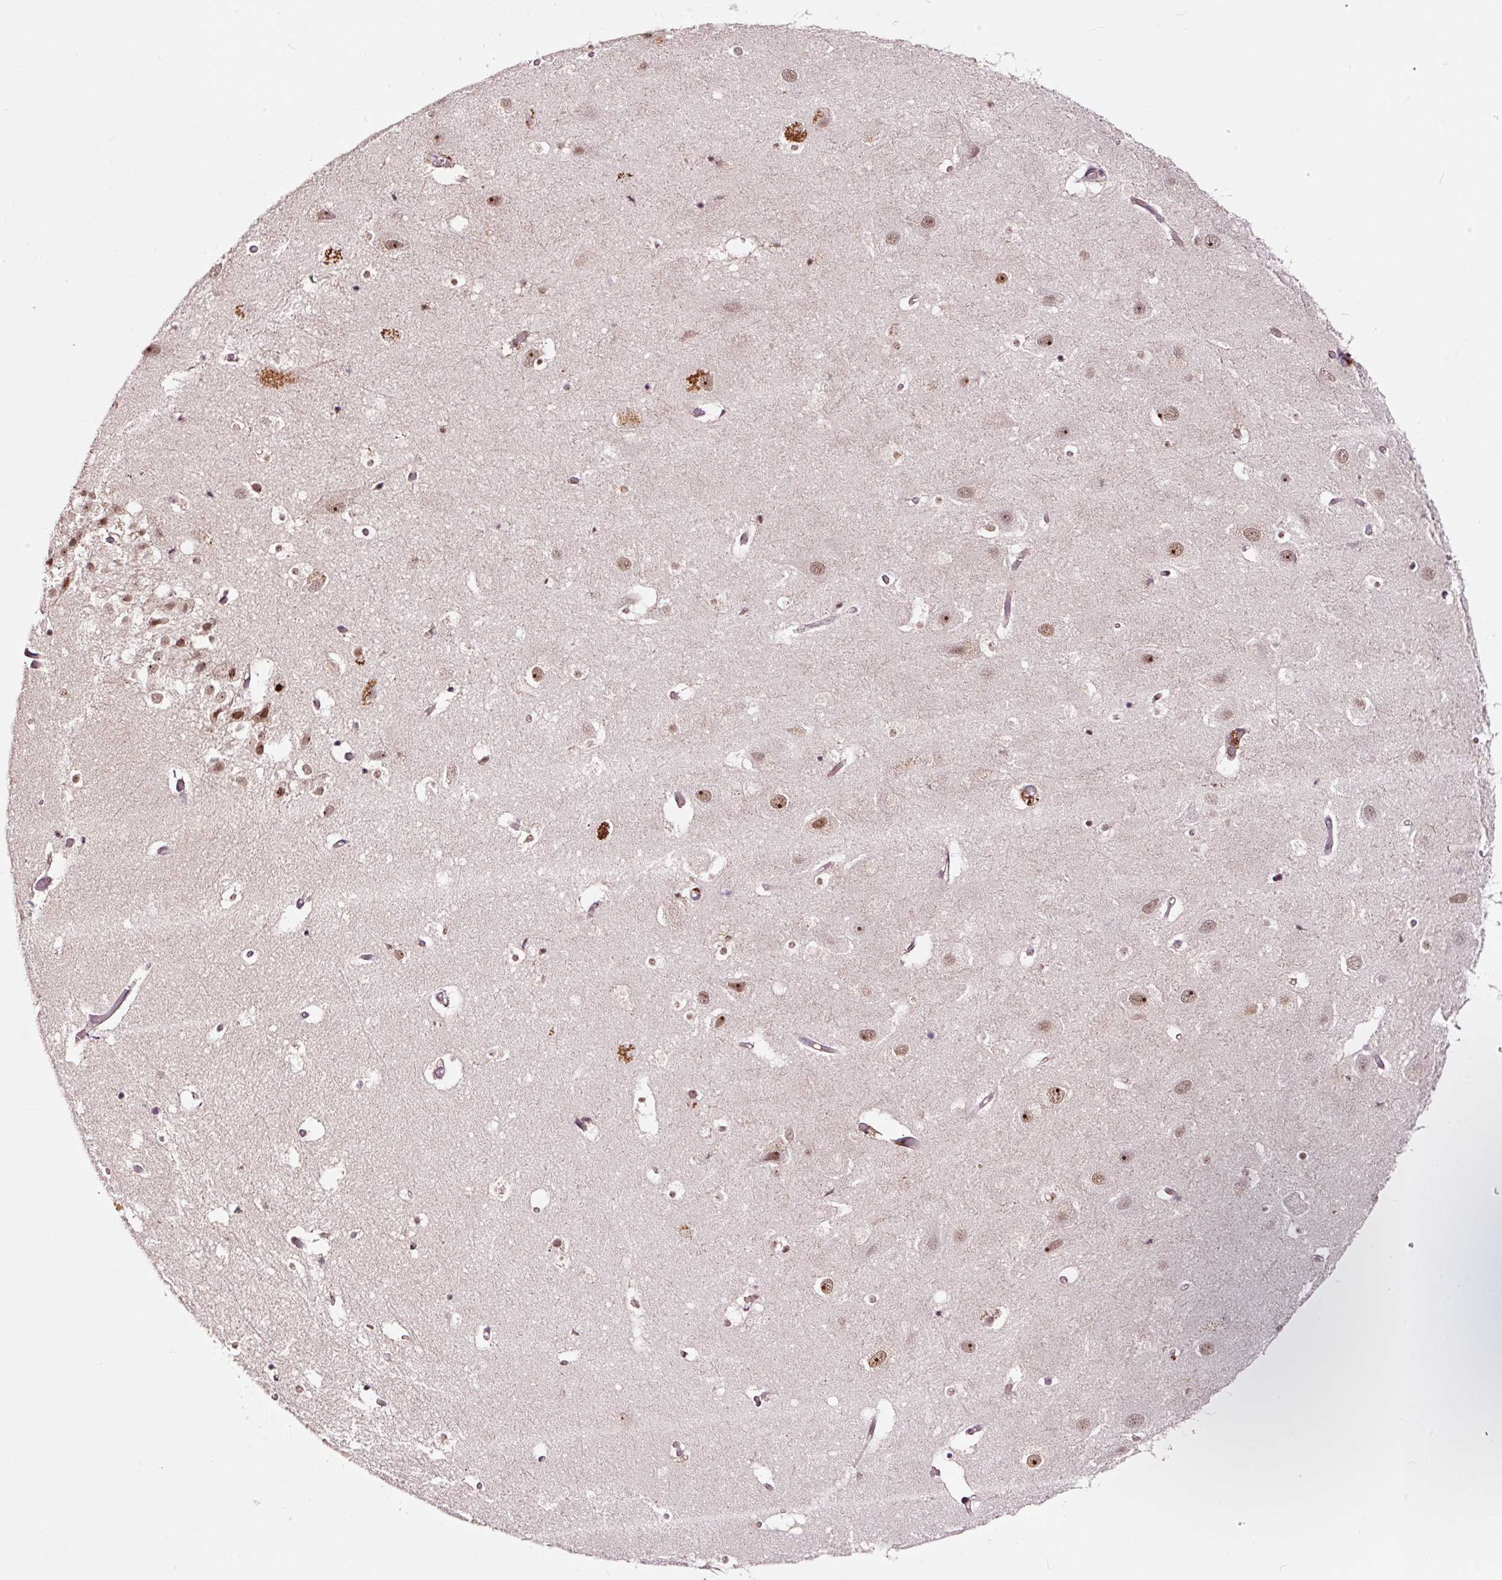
{"staining": {"intensity": "moderate", "quantity": "25%-75%", "location": "nuclear"}, "tissue": "hippocampus", "cell_type": "Glial cells", "image_type": "normal", "snomed": [{"axis": "morphology", "description": "Normal tissue, NOS"}, {"axis": "topography", "description": "Hippocampus"}], "caption": "Protein analysis of benign hippocampus exhibits moderate nuclear positivity in about 25%-75% of glial cells.", "gene": "RFC4", "patient": {"sex": "female", "age": 52}}